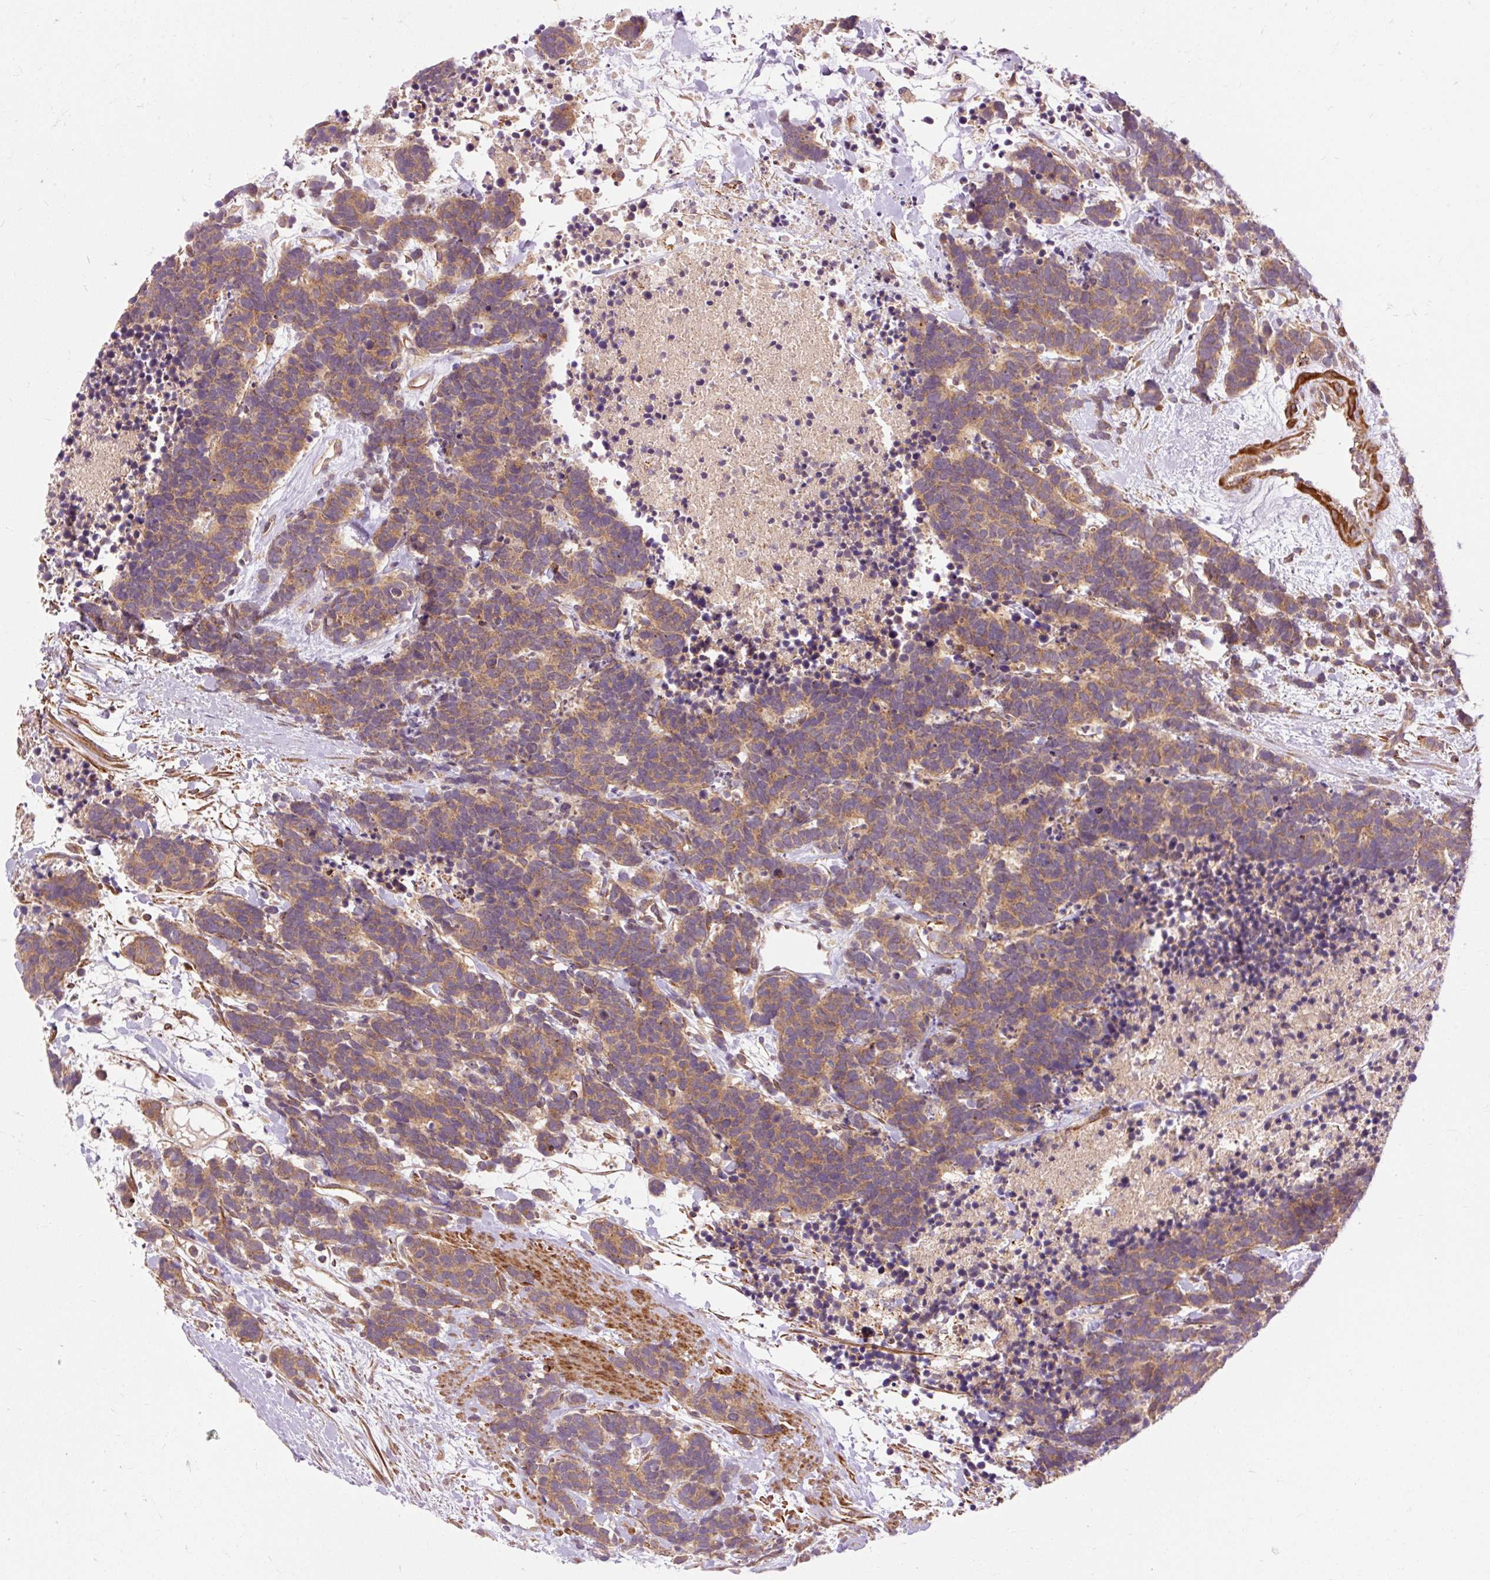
{"staining": {"intensity": "moderate", "quantity": ">75%", "location": "cytoplasmic/membranous"}, "tissue": "carcinoid", "cell_type": "Tumor cells", "image_type": "cancer", "snomed": [{"axis": "morphology", "description": "Carcinoma, NOS"}, {"axis": "morphology", "description": "Carcinoid, malignant, NOS"}, {"axis": "topography", "description": "Prostate"}], "caption": "Carcinoid (malignant) stained for a protein reveals moderate cytoplasmic/membranous positivity in tumor cells.", "gene": "RIPOR3", "patient": {"sex": "male", "age": 57}}